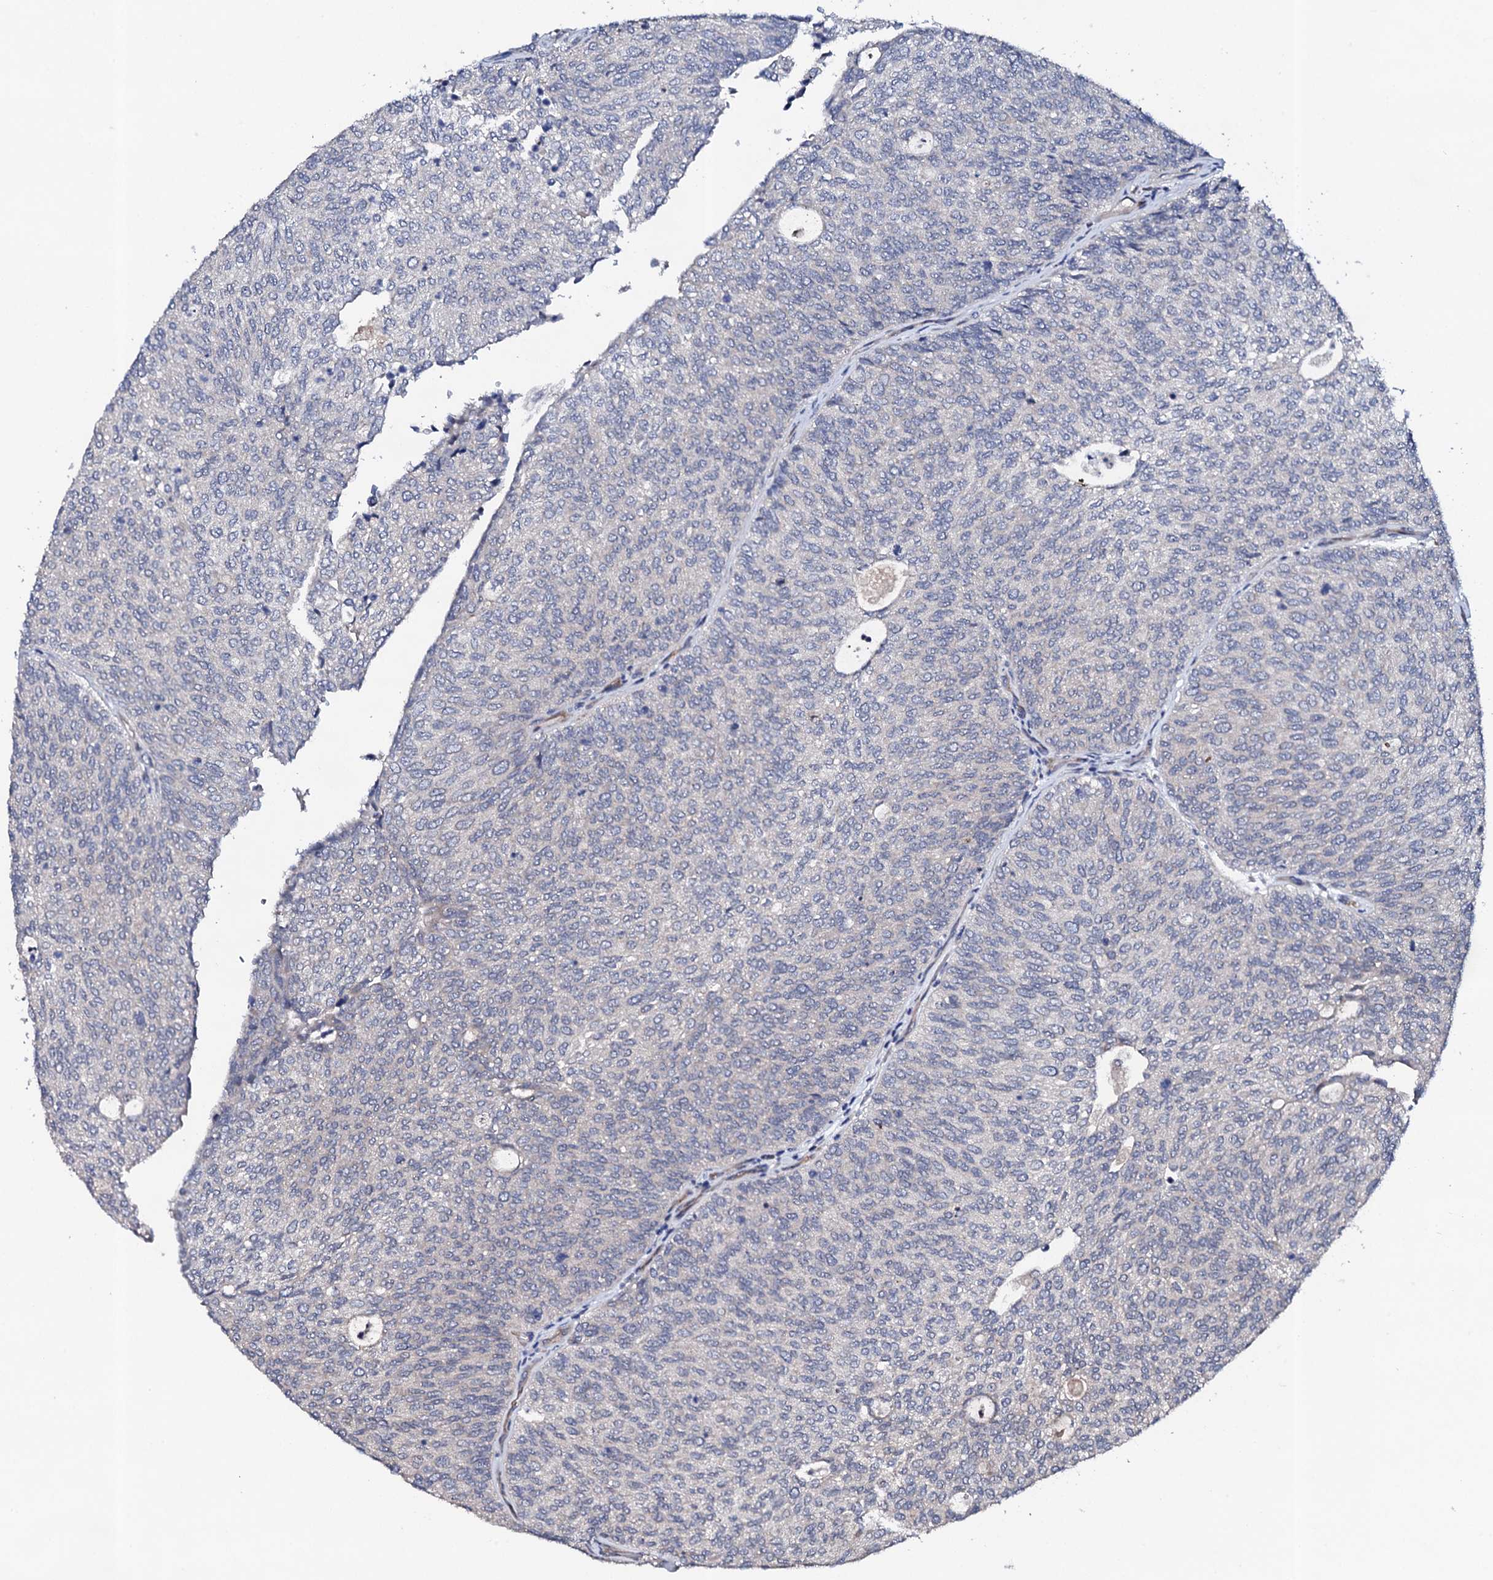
{"staining": {"intensity": "negative", "quantity": "none", "location": "none"}, "tissue": "urothelial cancer", "cell_type": "Tumor cells", "image_type": "cancer", "snomed": [{"axis": "morphology", "description": "Urothelial carcinoma, Low grade"}, {"axis": "topography", "description": "Urinary bladder"}], "caption": "An immunohistochemistry image of urothelial cancer is shown. There is no staining in tumor cells of urothelial cancer.", "gene": "CIAO2A", "patient": {"sex": "female", "age": 79}}